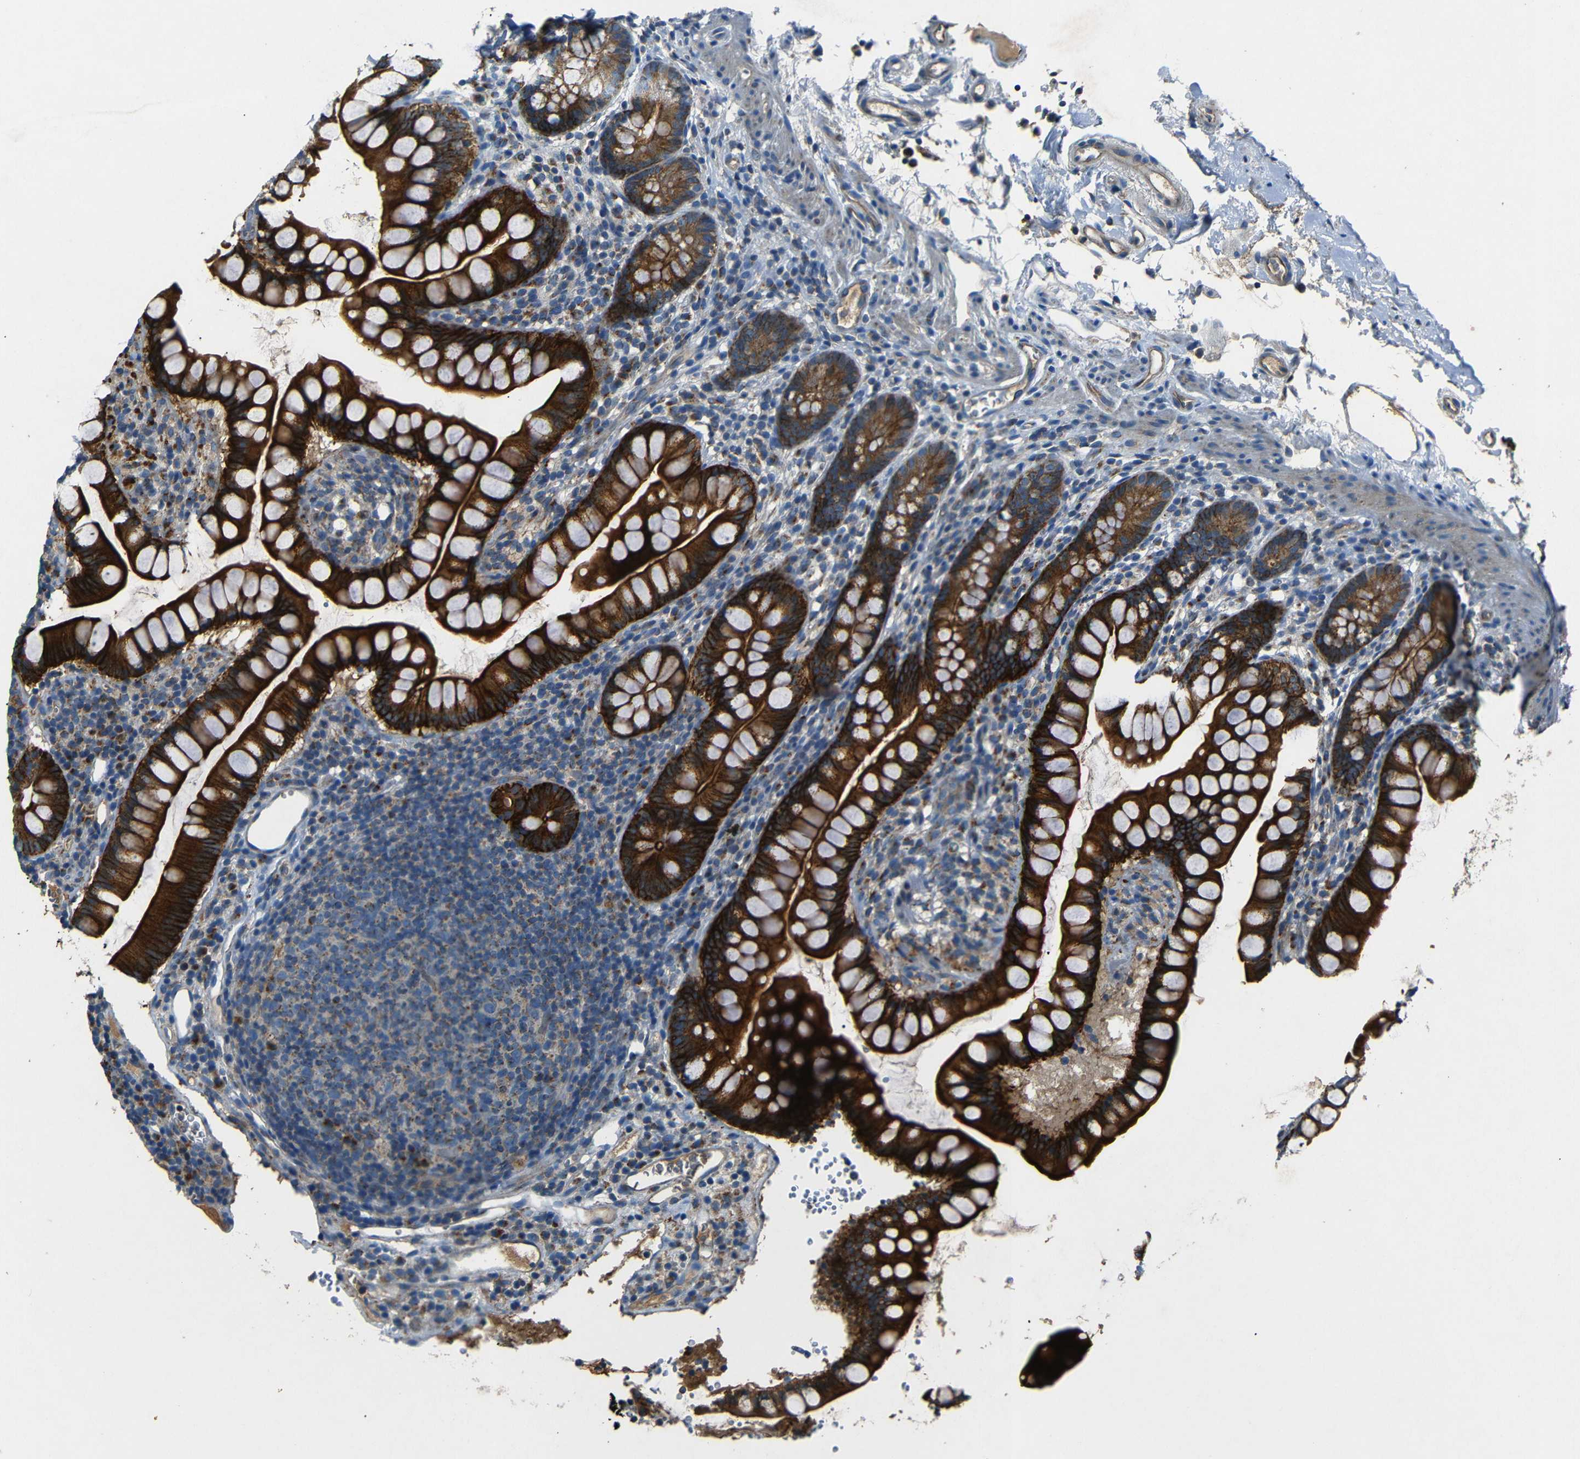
{"staining": {"intensity": "strong", "quantity": ">75%", "location": "cytoplasmic/membranous"}, "tissue": "small intestine", "cell_type": "Glandular cells", "image_type": "normal", "snomed": [{"axis": "morphology", "description": "Normal tissue, NOS"}, {"axis": "topography", "description": "Small intestine"}], "caption": "Strong cytoplasmic/membranous positivity is present in about >75% of glandular cells in normal small intestine.", "gene": "NETO2", "patient": {"sex": "female", "age": 84}}